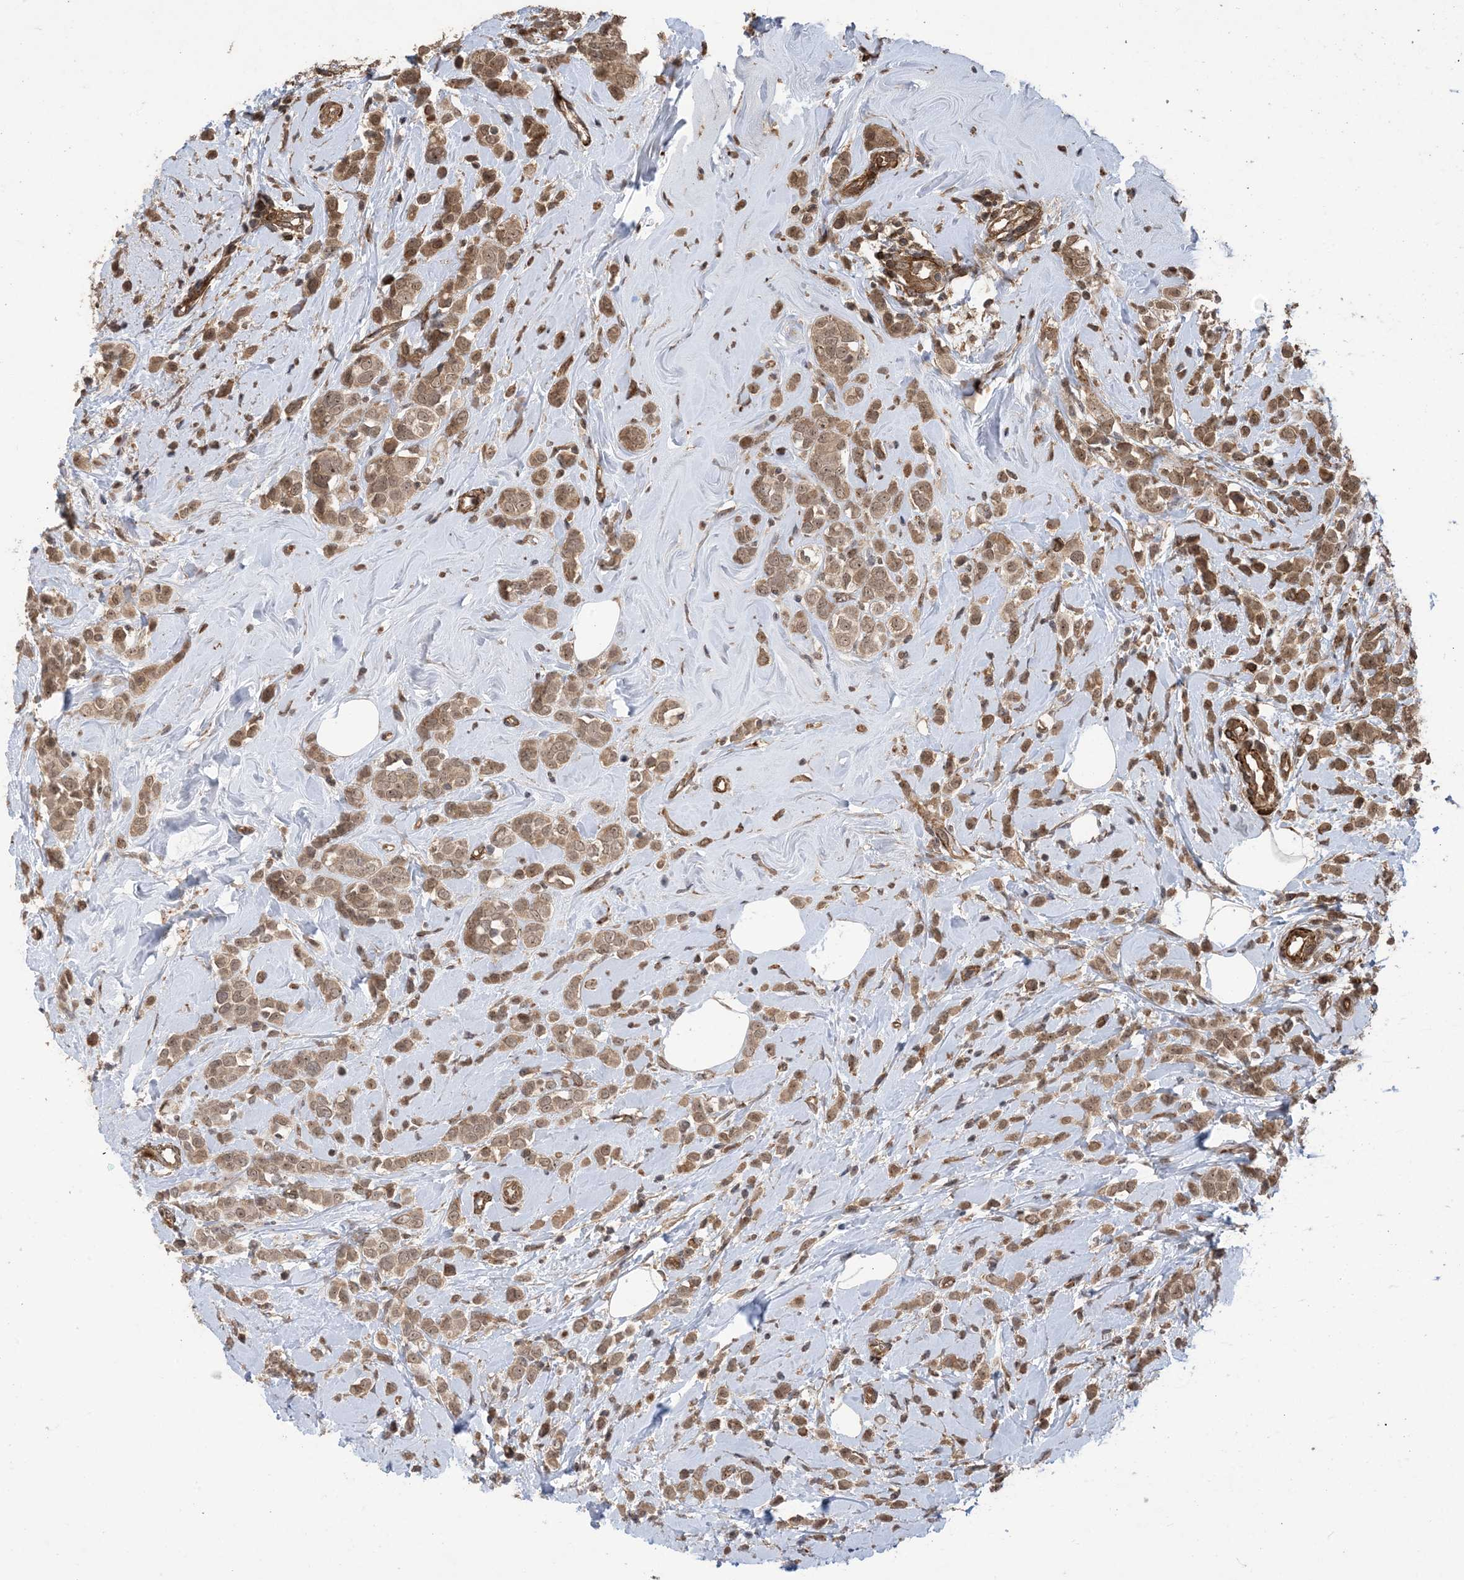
{"staining": {"intensity": "moderate", "quantity": ">75%", "location": "cytoplasmic/membranous,nuclear"}, "tissue": "breast cancer", "cell_type": "Tumor cells", "image_type": "cancer", "snomed": [{"axis": "morphology", "description": "Lobular carcinoma"}, {"axis": "topography", "description": "Breast"}], "caption": "Protein expression analysis of human breast cancer reveals moderate cytoplasmic/membranous and nuclear positivity in approximately >75% of tumor cells.", "gene": "ZNF511", "patient": {"sex": "female", "age": 47}}